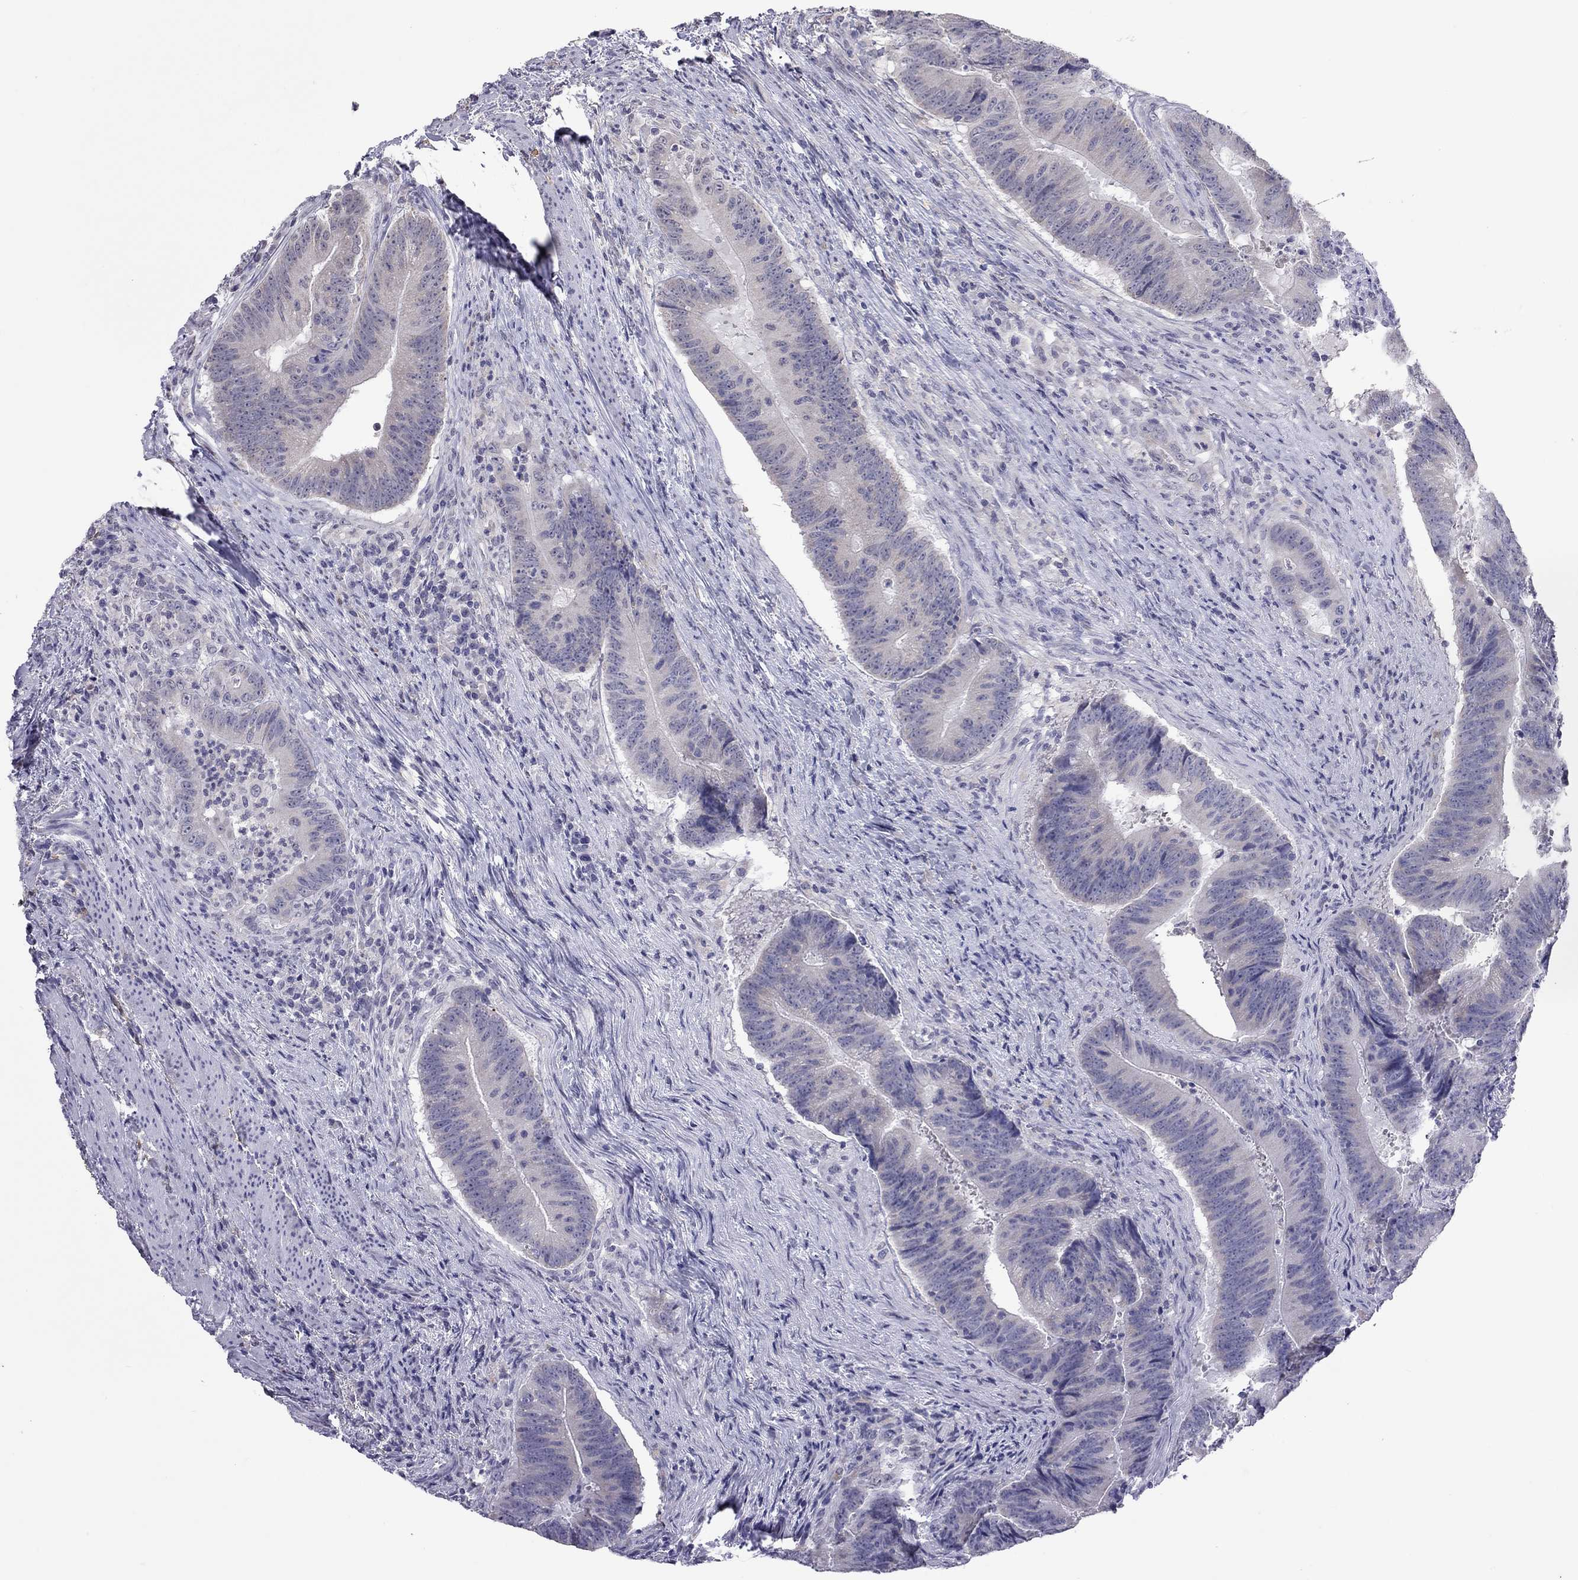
{"staining": {"intensity": "negative", "quantity": "none", "location": "none"}, "tissue": "colorectal cancer", "cell_type": "Tumor cells", "image_type": "cancer", "snomed": [{"axis": "morphology", "description": "Adenocarcinoma, NOS"}, {"axis": "topography", "description": "Colon"}], "caption": "Immunohistochemistry micrograph of neoplastic tissue: colorectal adenocarcinoma stained with DAB (3,3'-diaminobenzidine) displays no significant protein staining in tumor cells.", "gene": "PPP1R3A", "patient": {"sex": "female", "age": 87}}